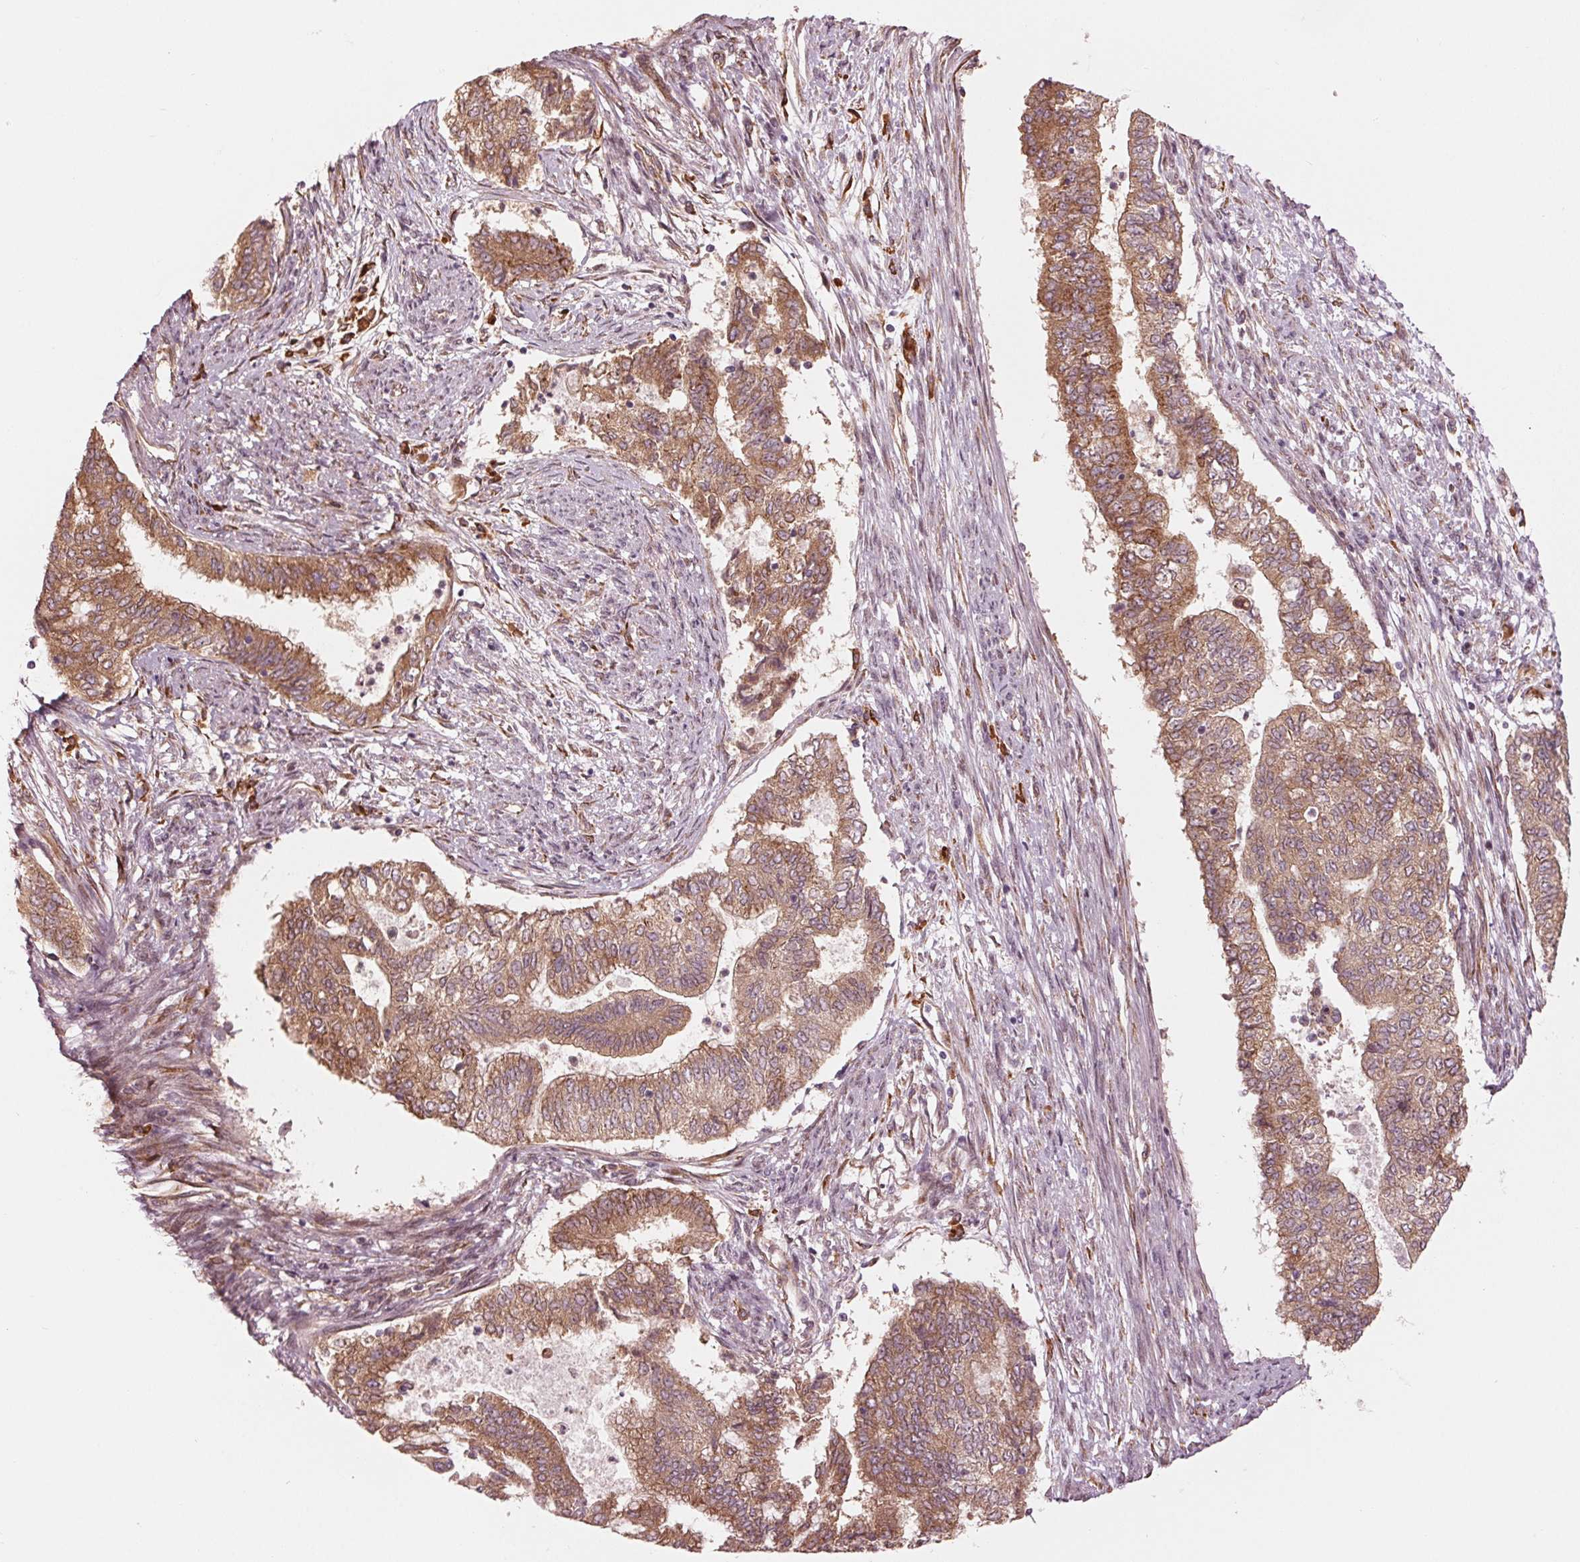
{"staining": {"intensity": "moderate", "quantity": ">75%", "location": "cytoplasmic/membranous"}, "tissue": "endometrial cancer", "cell_type": "Tumor cells", "image_type": "cancer", "snomed": [{"axis": "morphology", "description": "Adenocarcinoma, NOS"}, {"axis": "topography", "description": "Endometrium"}], "caption": "Immunohistochemical staining of adenocarcinoma (endometrial) reveals moderate cytoplasmic/membranous protein staining in approximately >75% of tumor cells.", "gene": "CMIP", "patient": {"sex": "female", "age": 65}}